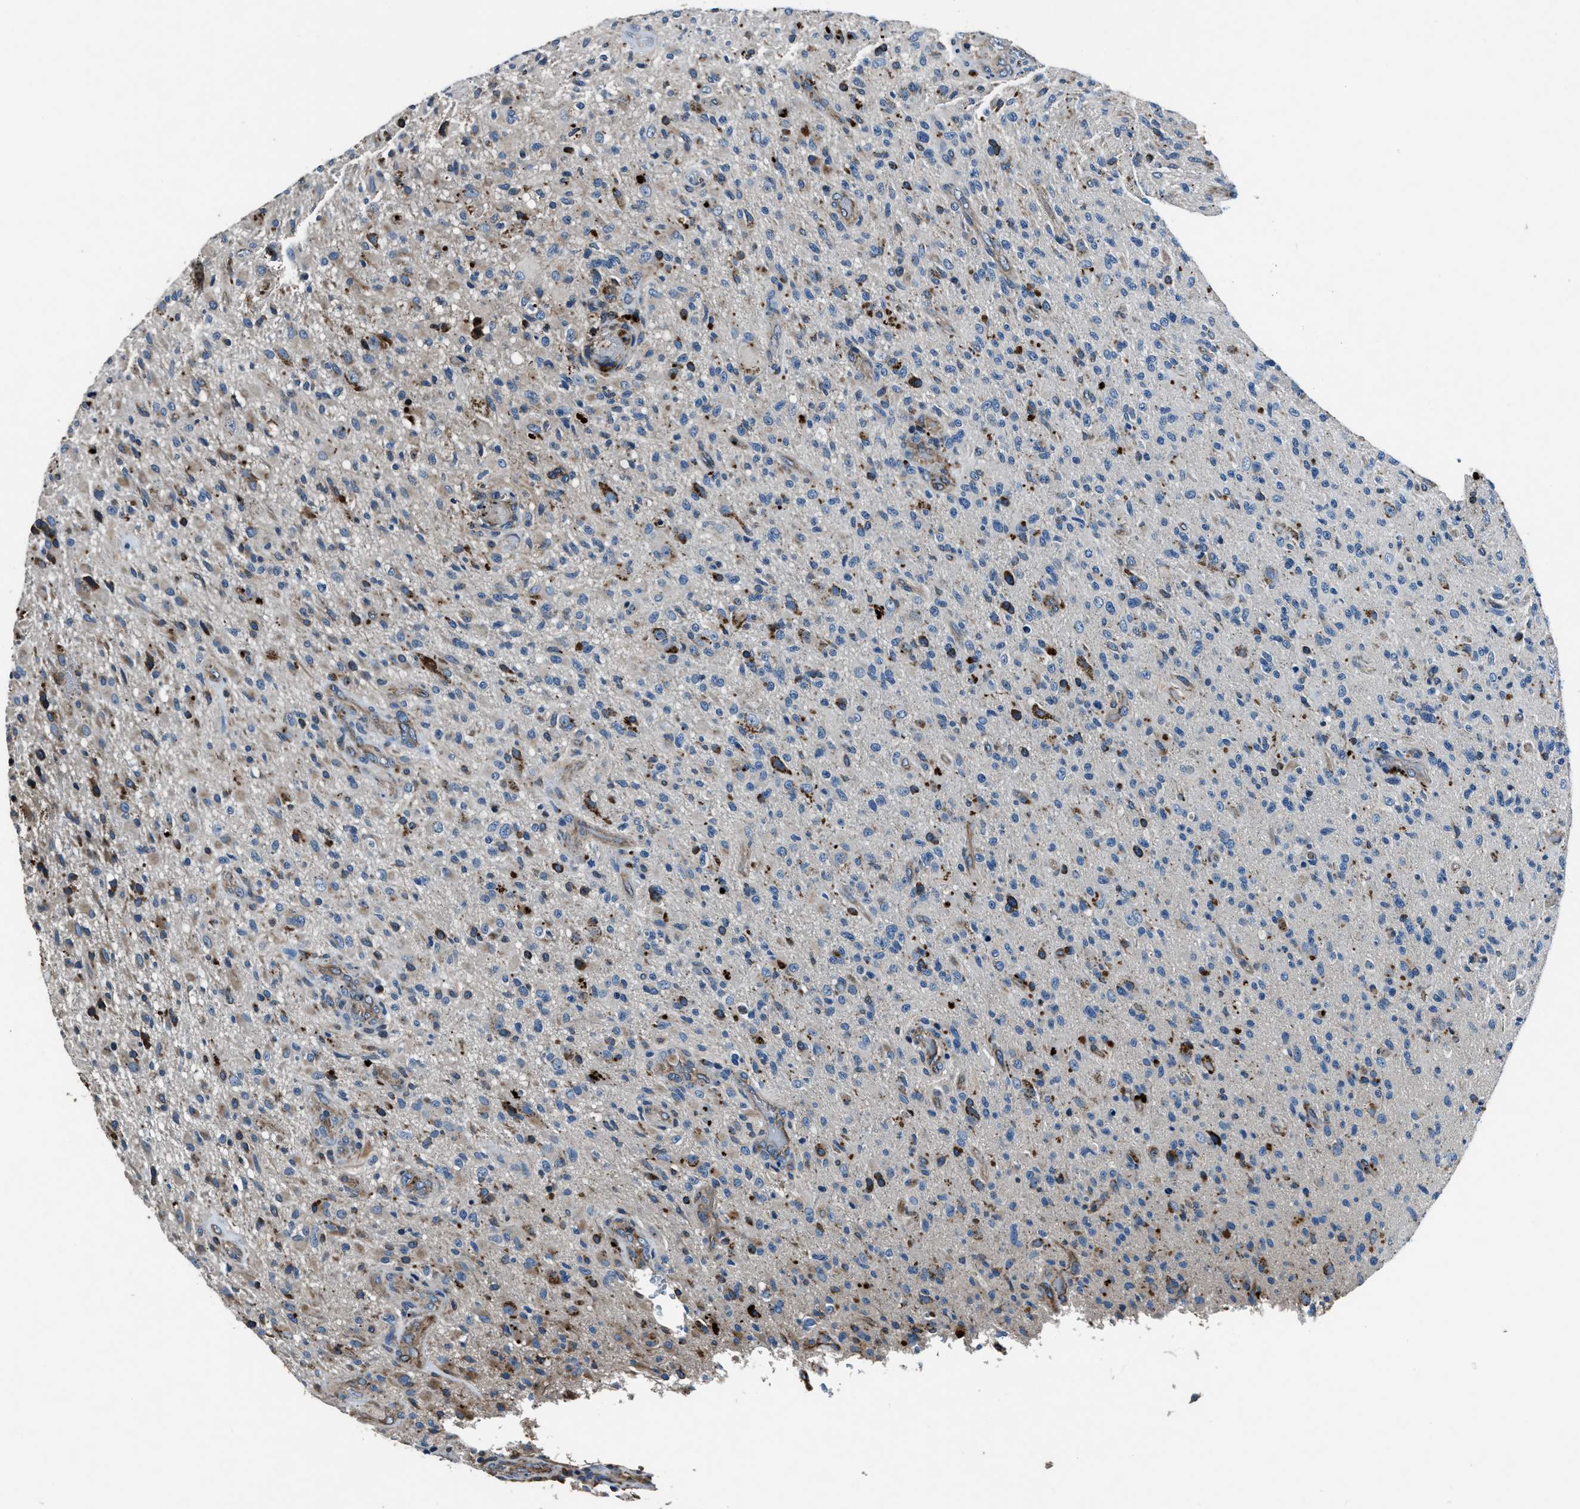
{"staining": {"intensity": "moderate", "quantity": "<25%", "location": "cytoplasmic/membranous"}, "tissue": "glioma", "cell_type": "Tumor cells", "image_type": "cancer", "snomed": [{"axis": "morphology", "description": "Glioma, malignant, High grade"}, {"axis": "topography", "description": "Brain"}], "caption": "High-power microscopy captured an IHC photomicrograph of malignant high-grade glioma, revealing moderate cytoplasmic/membranous staining in about <25% of tumor cells.", "gene": "OGDH", "patient": {"sex": "male", "age": 71}}